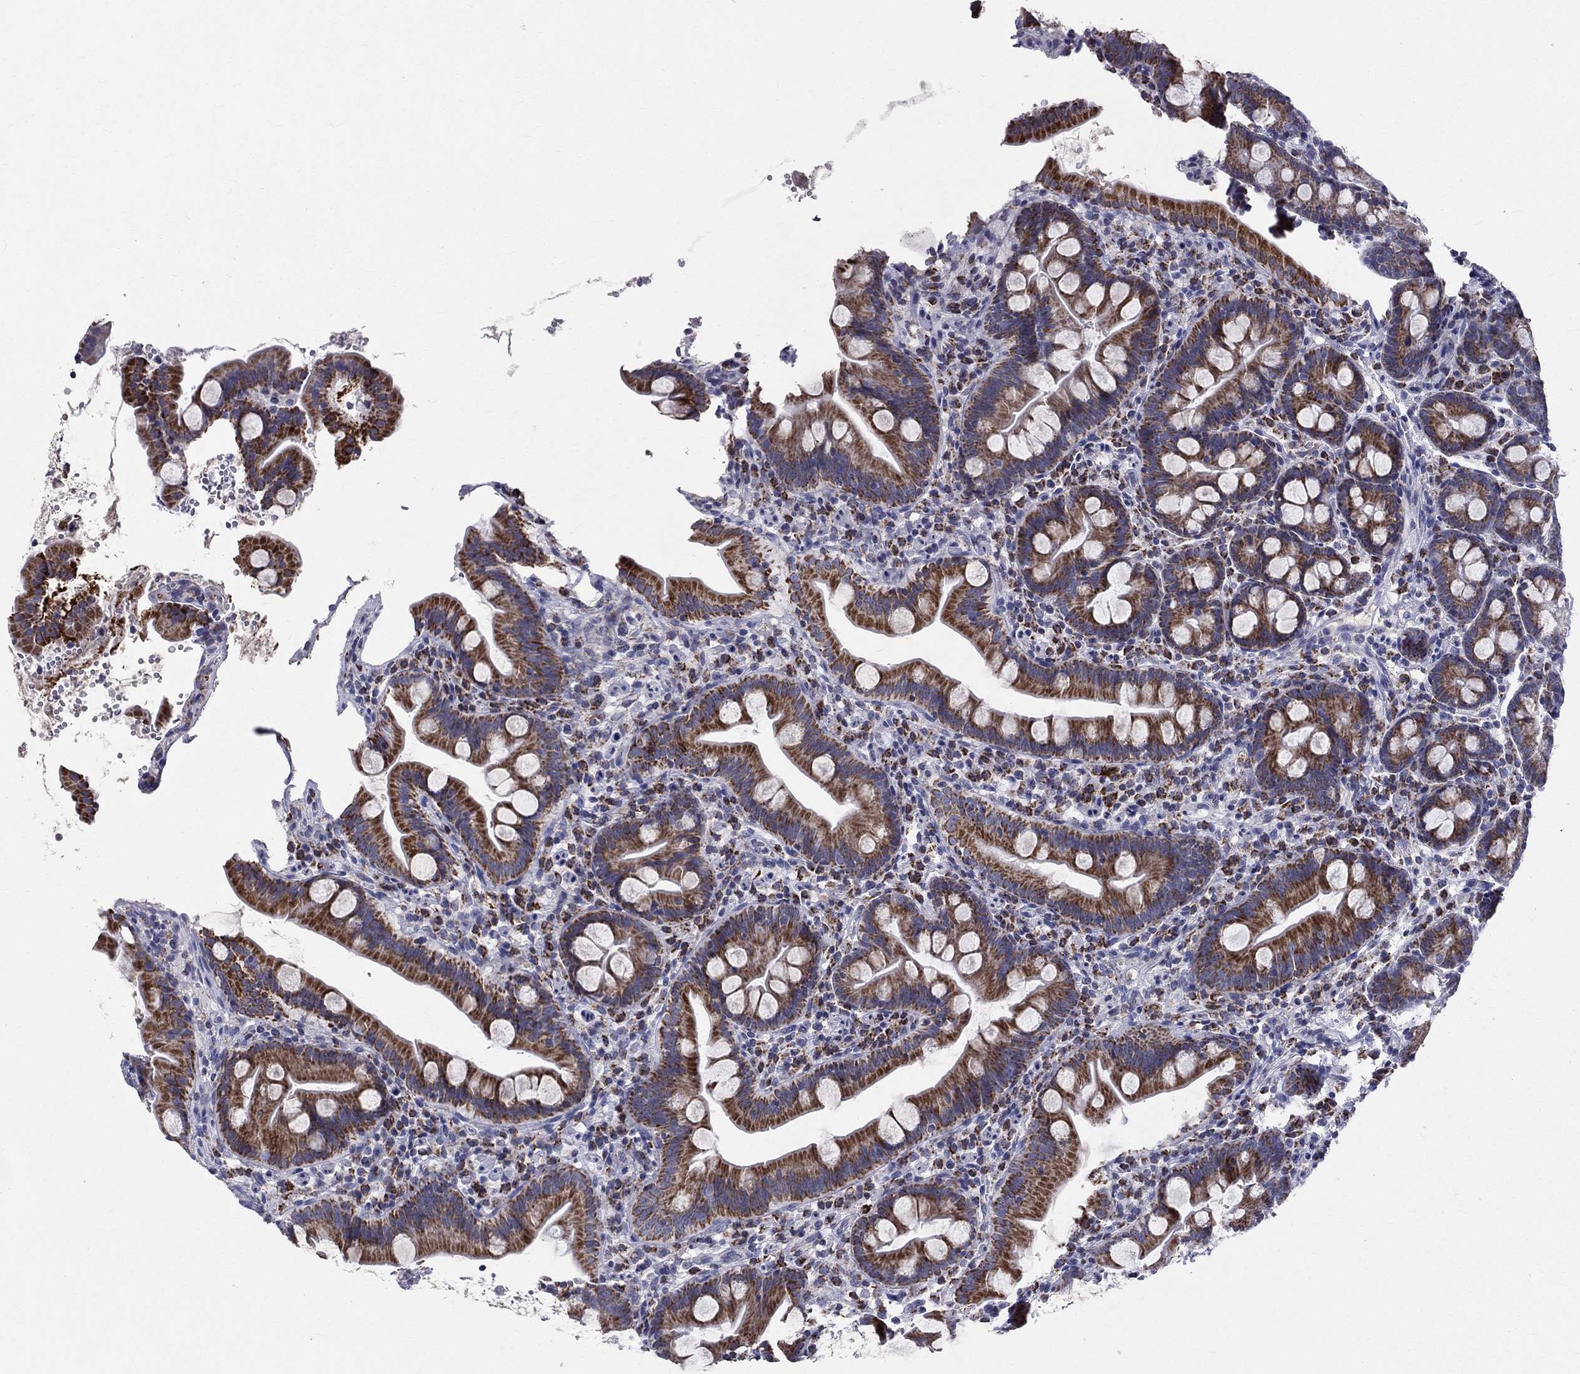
{"staining": {"intensity": "strong", "quantity": ">75%", "location": "cytoplasmic/membranous"}, "tissue": "small intestine", "cell_type": "Glandular cells", "image_type": "normal", "snomed": [{"axis": "morphology", "description": "Normal tissue, NOS"}, {"axis": "topography", "description": "Small intestine"}], "caption": "Protein staining by IHC exhibits strong cytoplasmic/membranous expression in about >75% of glandular cells in unremarkable small intestine.", "gene": "SLC4A10", "patient": {"sex": "female", "age": 44}}